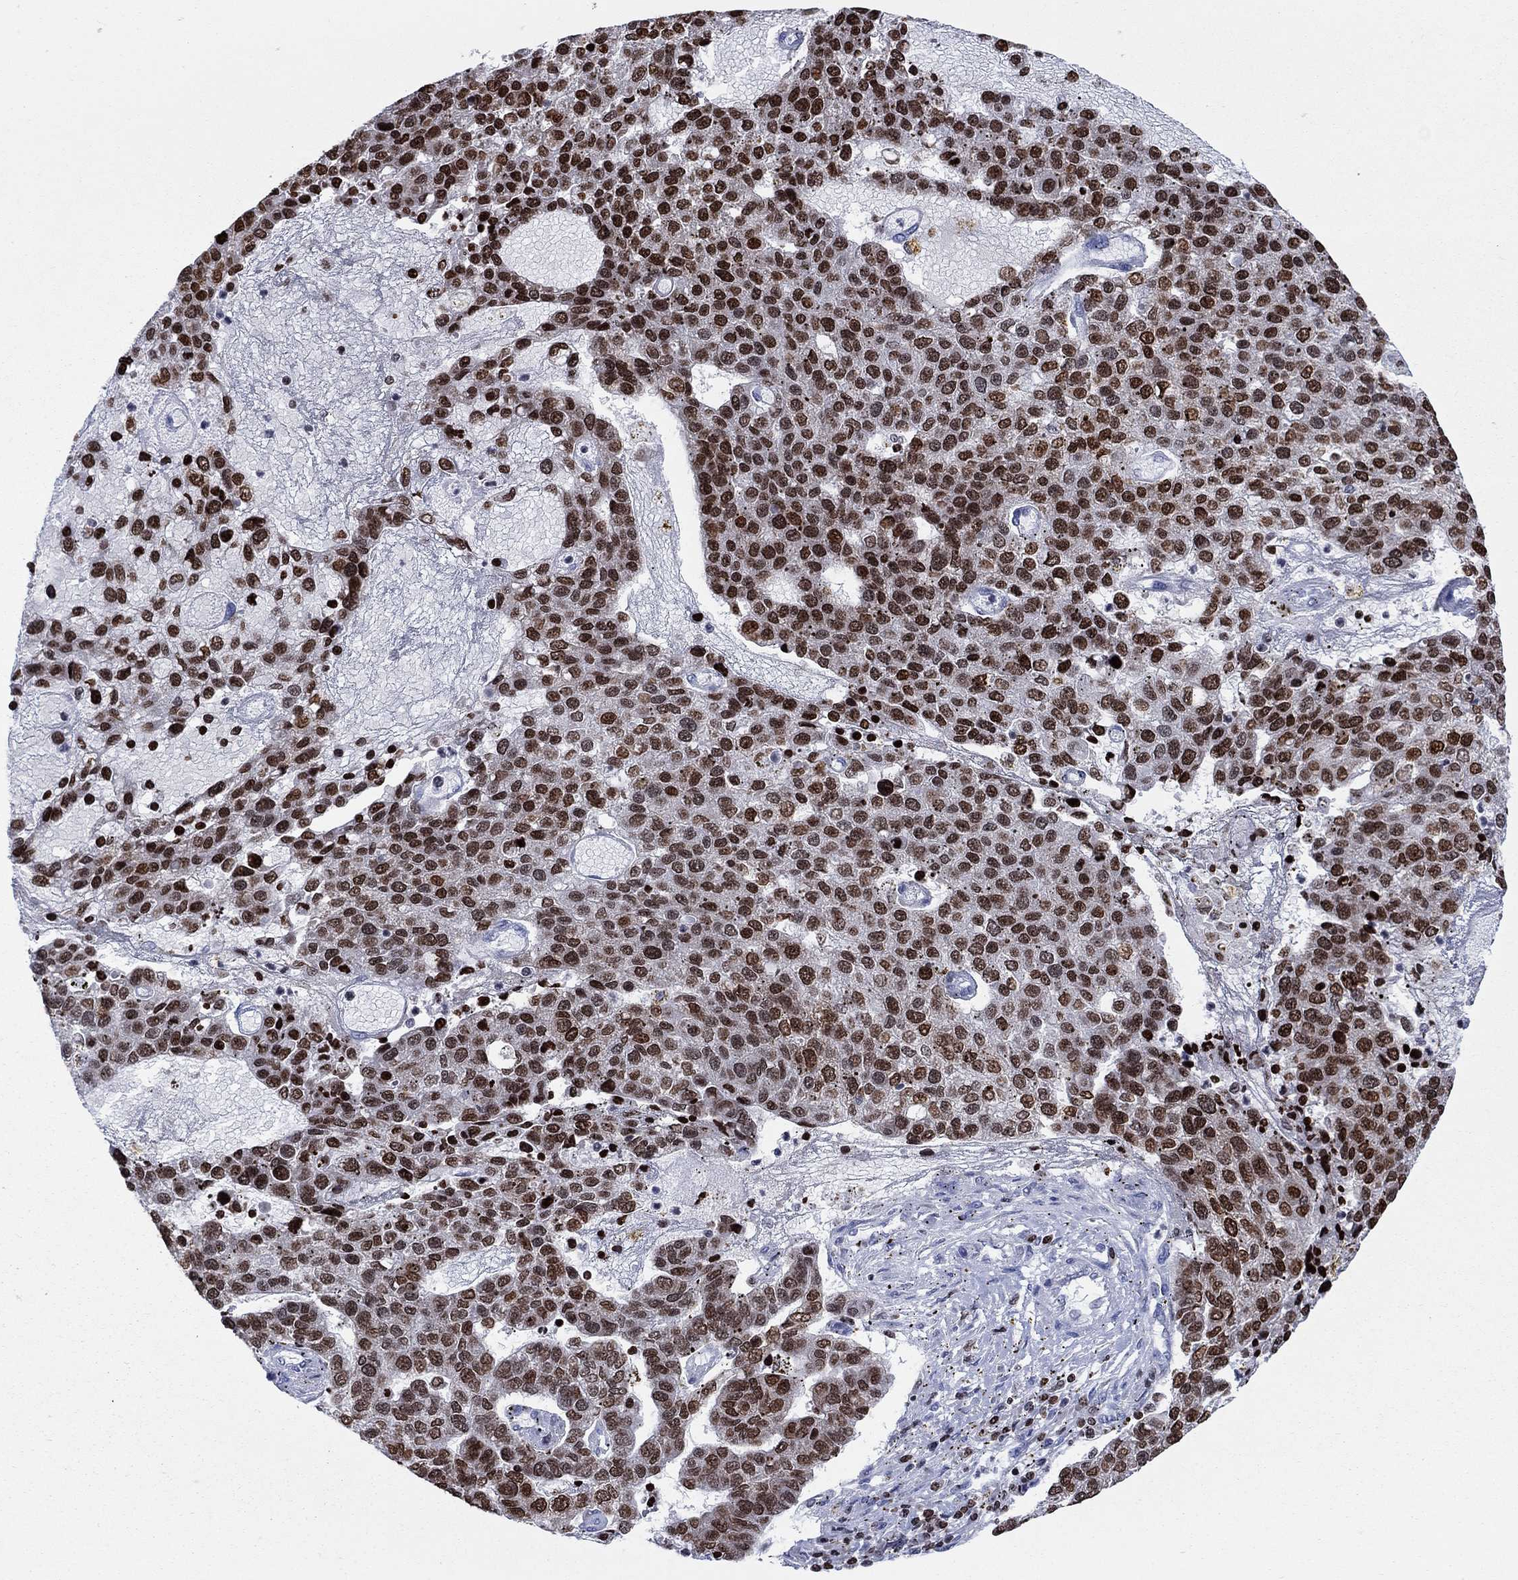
{"staining": {"intensity": "strong", "quantity": "25%-75%", "location": "nuclear"}, "tissue": "pancreatic cancer", "cell_type": "Tumor cells", "image_type": "cancer", "snomed": [{"axis": "morphology", "description": "Adenocarcinoma, NOS"}, {"axis": "topography", "description": "Pancreas"}], "caption": "This histopathology image displays immunohistochemistry (IHC) staining of human pancreatic cancer, with high strong nuclear positivity in about 25%-75% of tumor cells.", "gene": "HMGA1", "patient": {"sex": "female", "age": 61}}